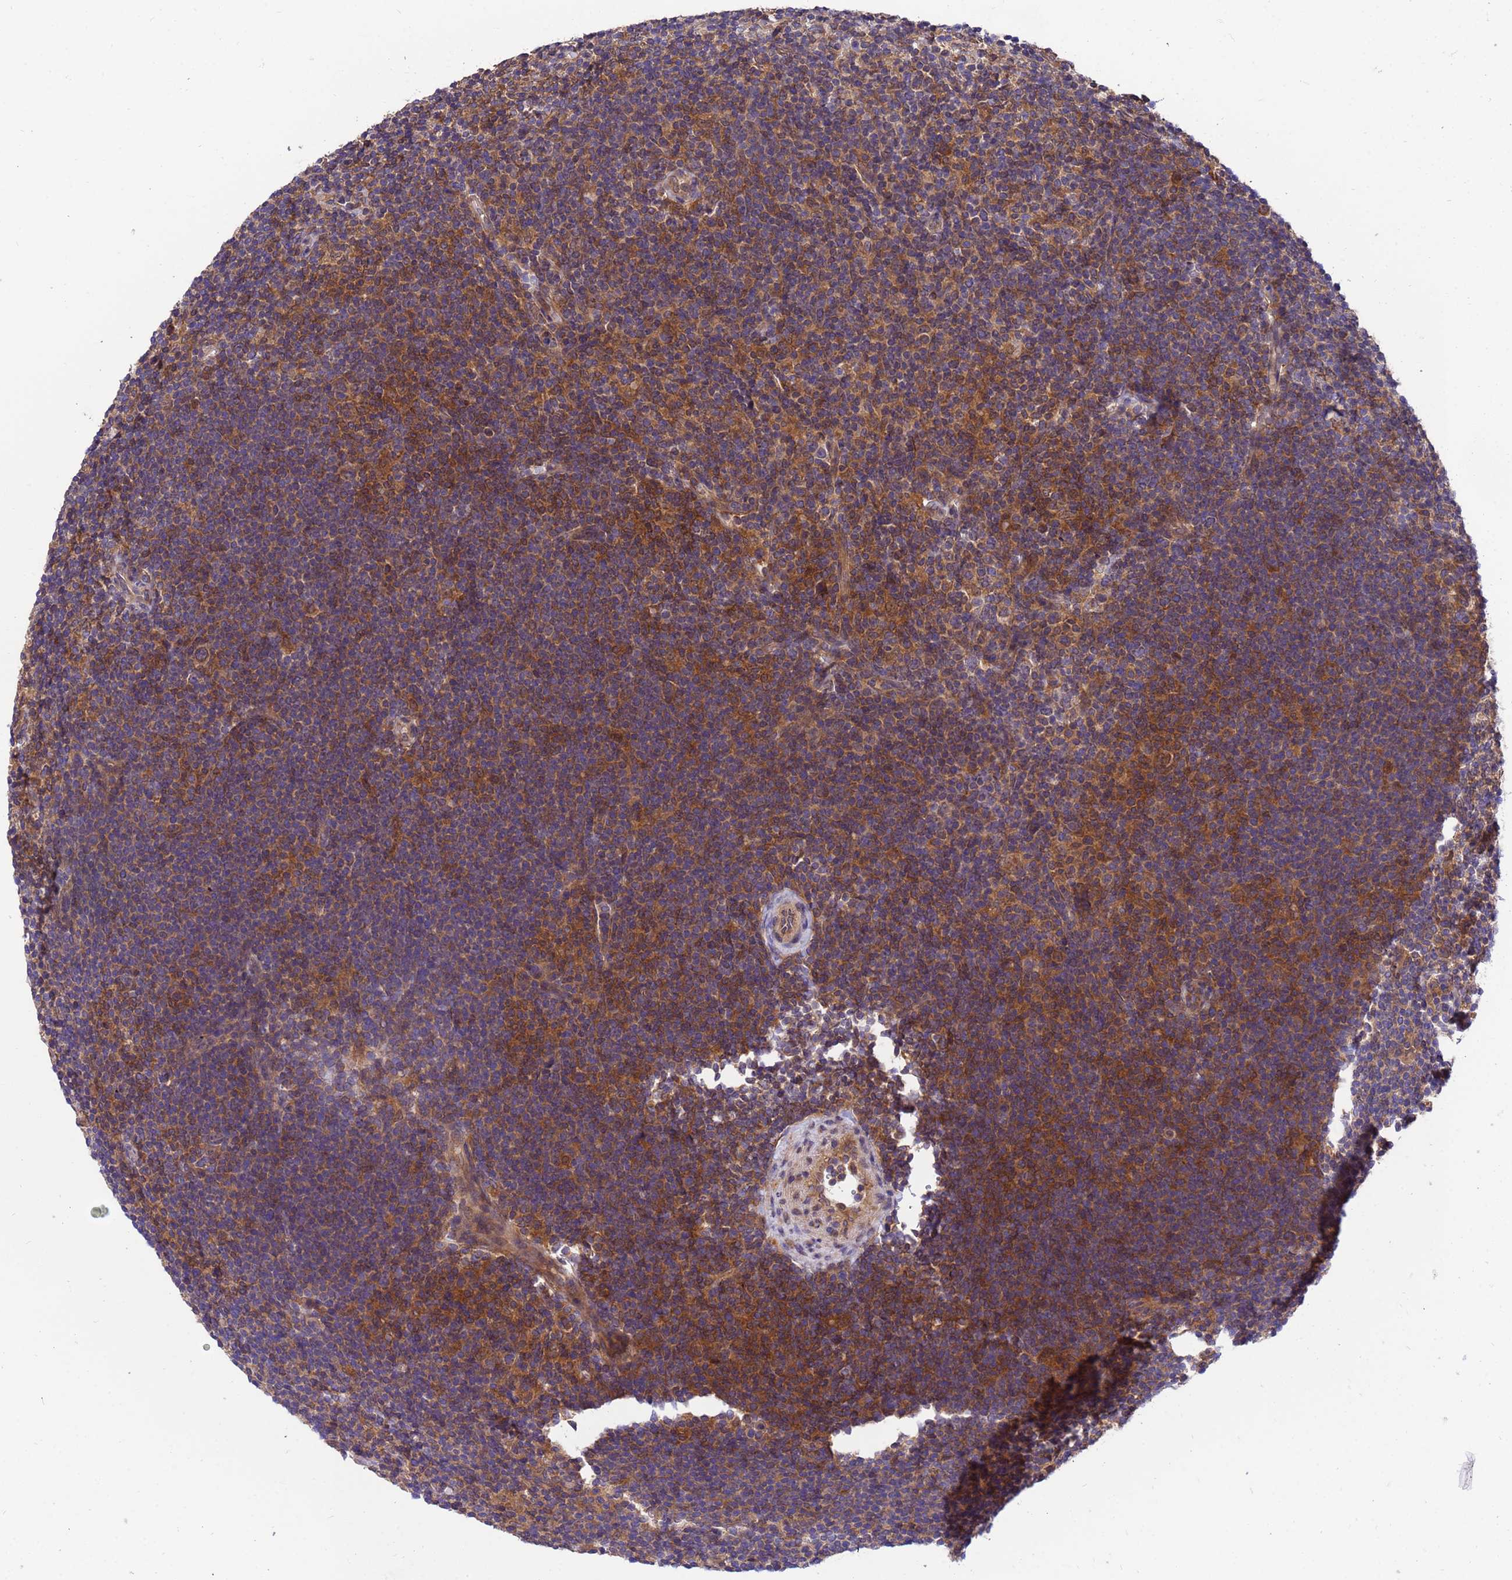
{"staining": {"intensity": "moderate", "quantity": "<25%", "location": "cytoplasmic/membranous"}, "tissue": "lymphoma", "cell_type": "Tumor cells", "image_type": "cancer", "snomed": [{"axis": "morphology", "description": "Hodgkin's disease, NOS"}, {"axis": "topography", "description": "Lymph node"}], "caption": "Hodgkin's disease was stained to show a protein in brown. There is low levels of moderate cytoplasmic/membranous positivity in about <25% of tumor cells.", "gene": "GET3", "patient": {"sex": "female", "age": 57}}